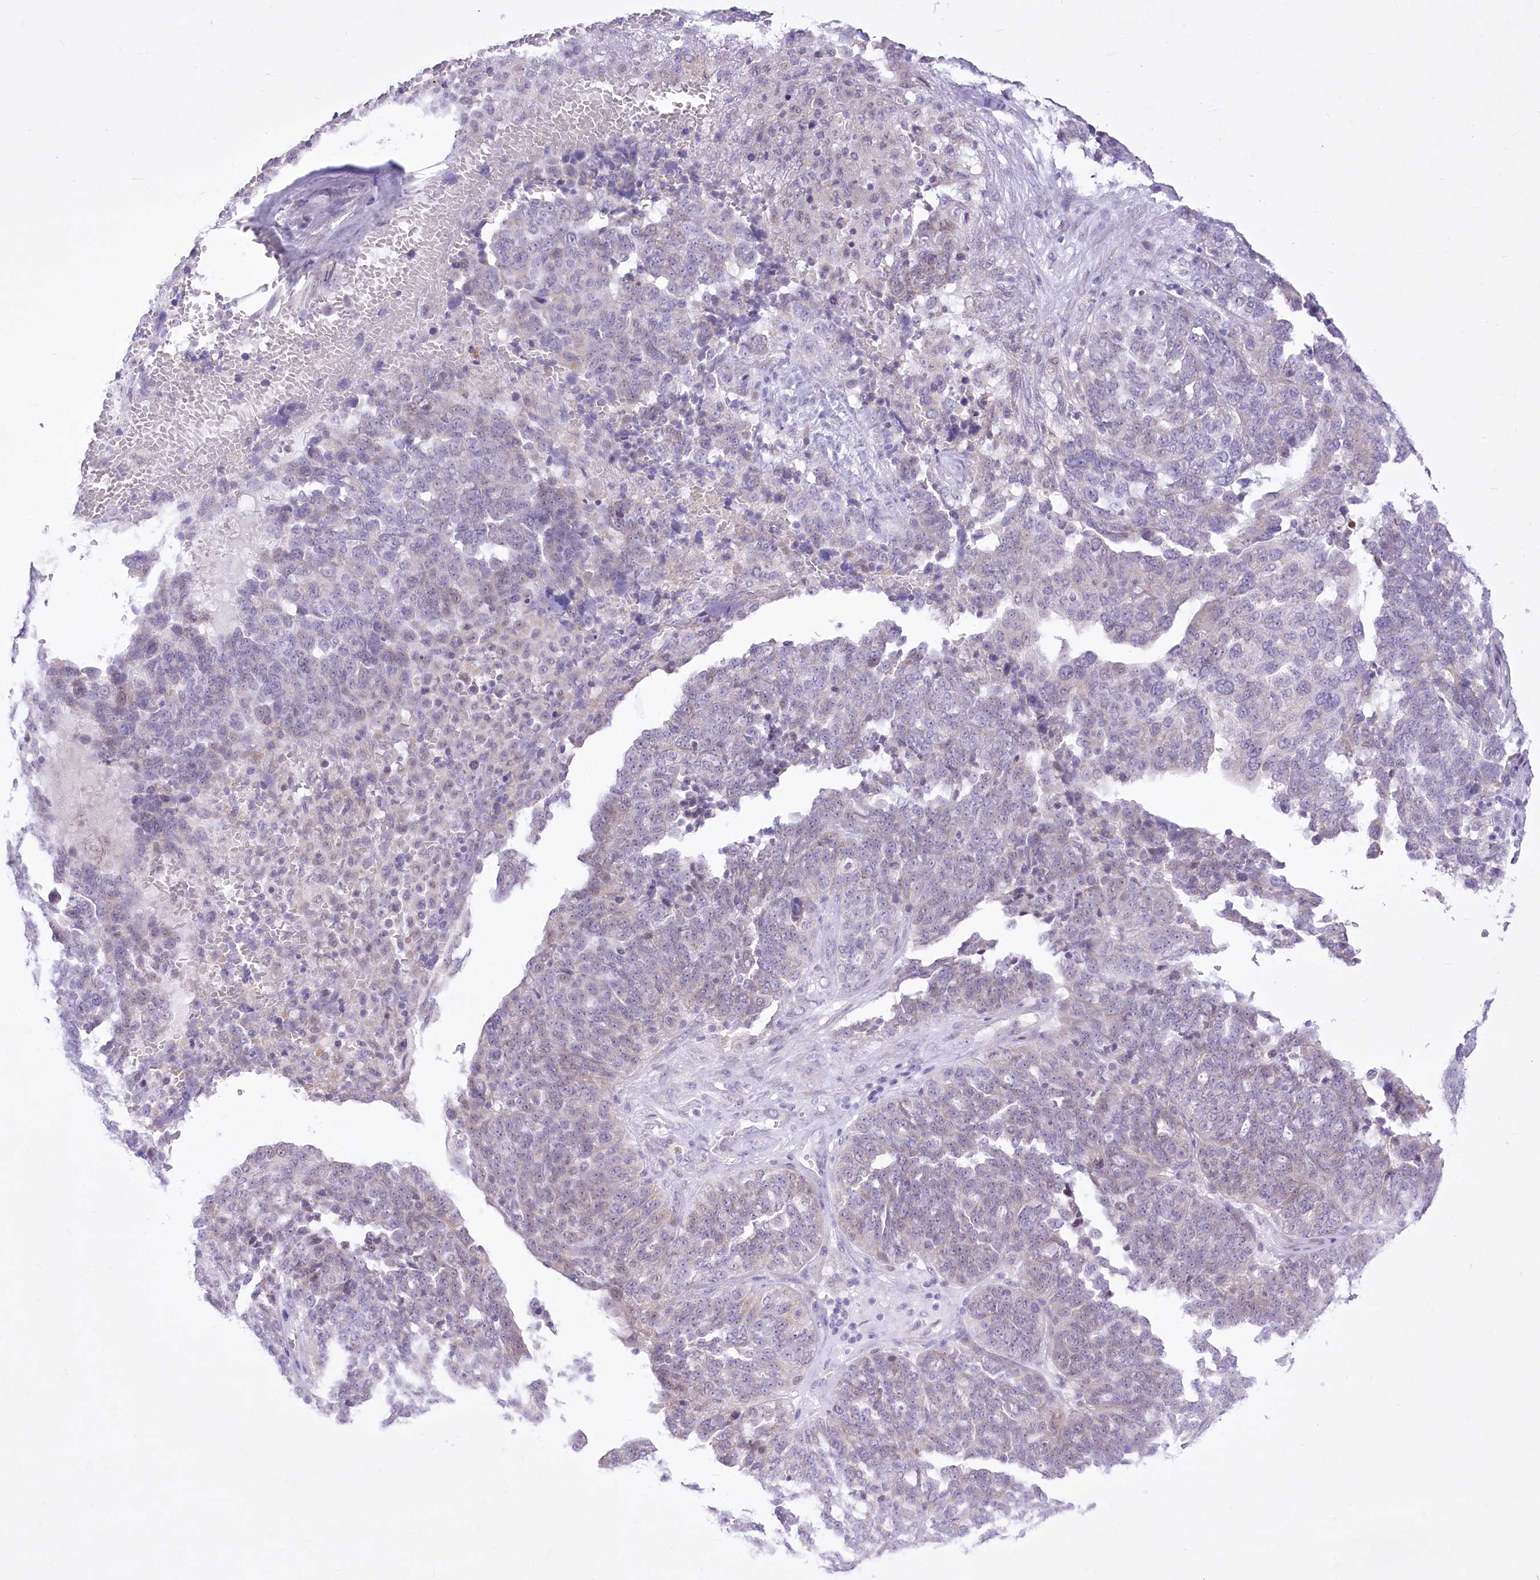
{"staining": {"intensity": "negative", "quantity": "none", "location": "none"}, "tissue": "ovarian cancer", "cell_type": "Tumor cells", "image_type": "cancer", "snomed": [{"axis": "morphology", "description": "Cystadenocarcinoma, serous, NOS"}, {"axis": "topography", "description": "Ovary"}], "caption": "Immunohistochemistry micrograph of human ovarian cancer stained for a protein (brown), which reveals no staining in tumor cells.", "gene": "BEND7", "patient": {"sex": "female", "age": 59}}